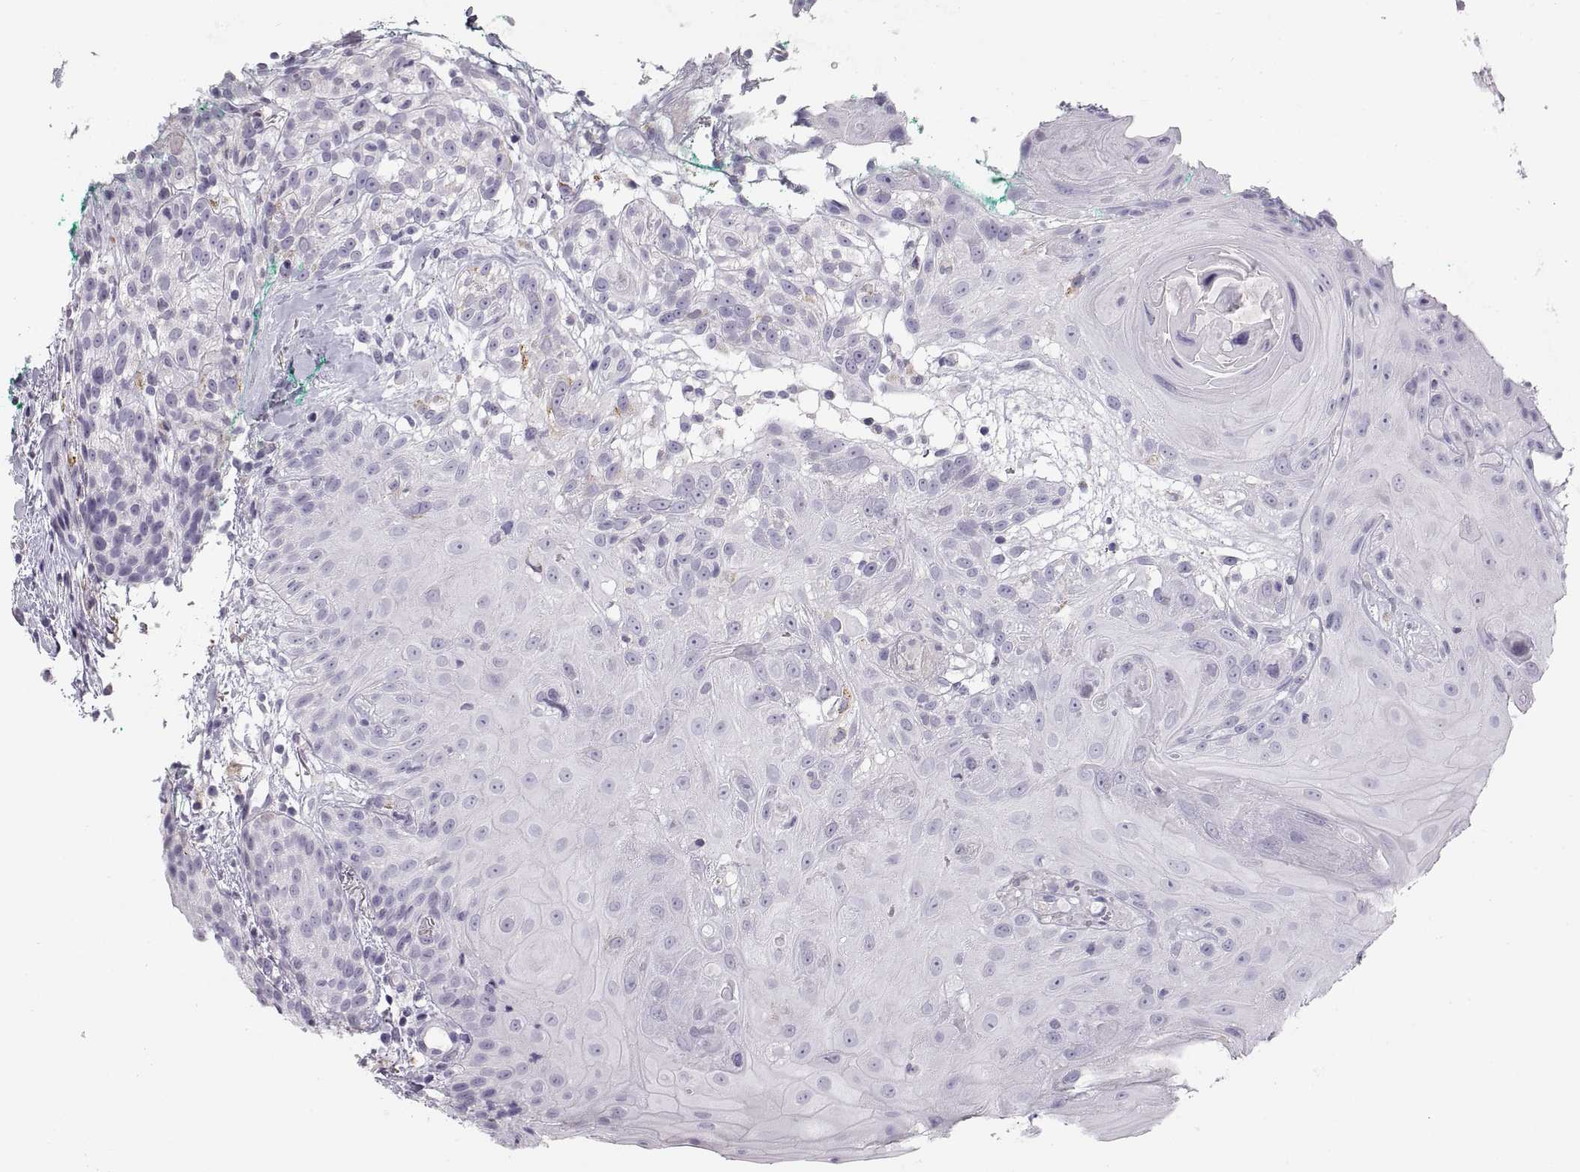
{"staining": {"intensity": "negative", "quantity": "none", "location": "none"}, "tissue": "head and neck cancer", "cell_type": "Tumor cells", "image_type": "cancer", "snomed": [{"axis": "morphology", "description": "Normal tissue, NOS"}, {"axis": "morphology", "description": "Squamous cell carcinoma, NOS"}, {"axis": "topography", "description": "Oral tissue"}, {"axis": "topography", "description": "Salivary gland"}, {"axis": "topography", "description": "Head-Neck"}], "caption": "Immunohistochemistry (IHC) of human squamous cell carcinoma (head and neck) shows no expression in tumor cells.", "gene": "COL9A3", "patient": {"sex": "female", "age": 62}}